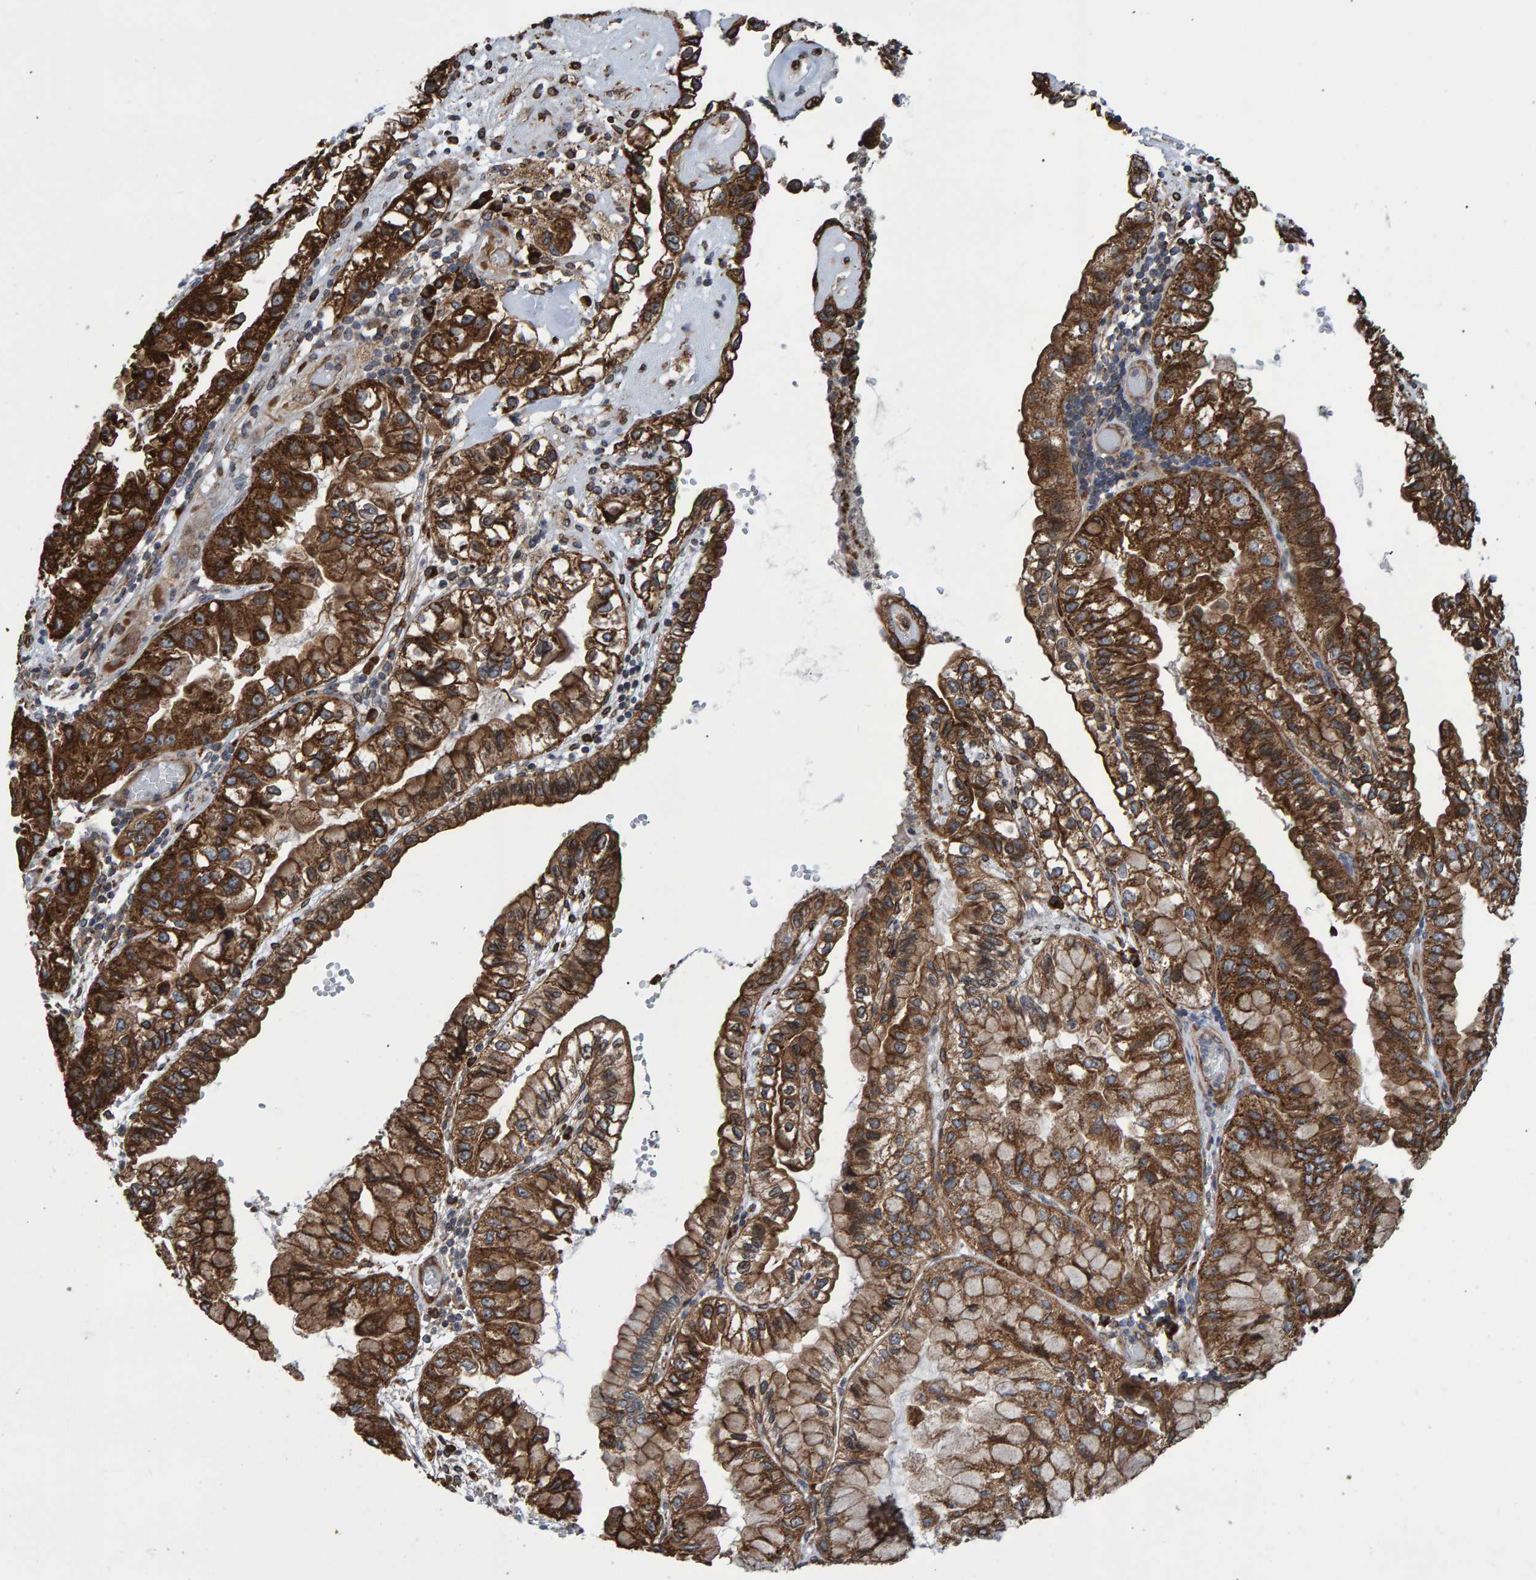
{"staining": {"intensity": "strong", "quantity": ">75%", "location": "cytoplasmic/membranous"}, "tissue": "liver cancer", "cell_type": "Tumor cells", "image_type": "cancer", "snomed": [{"axis": "morphology", "description": "Cholangiocarcinoma"}, {"axis": "topography", "description": "Liver"}], "caption": "IHC of human cholangiocarcinoma (liver) exhibits high levels of strong cytoplasmic/membranous expression in about >75% of tumor cells. Nuclei are stained in blue.", "gene": "FAM117A", "patient": {"sex": "female", "age": 79}}